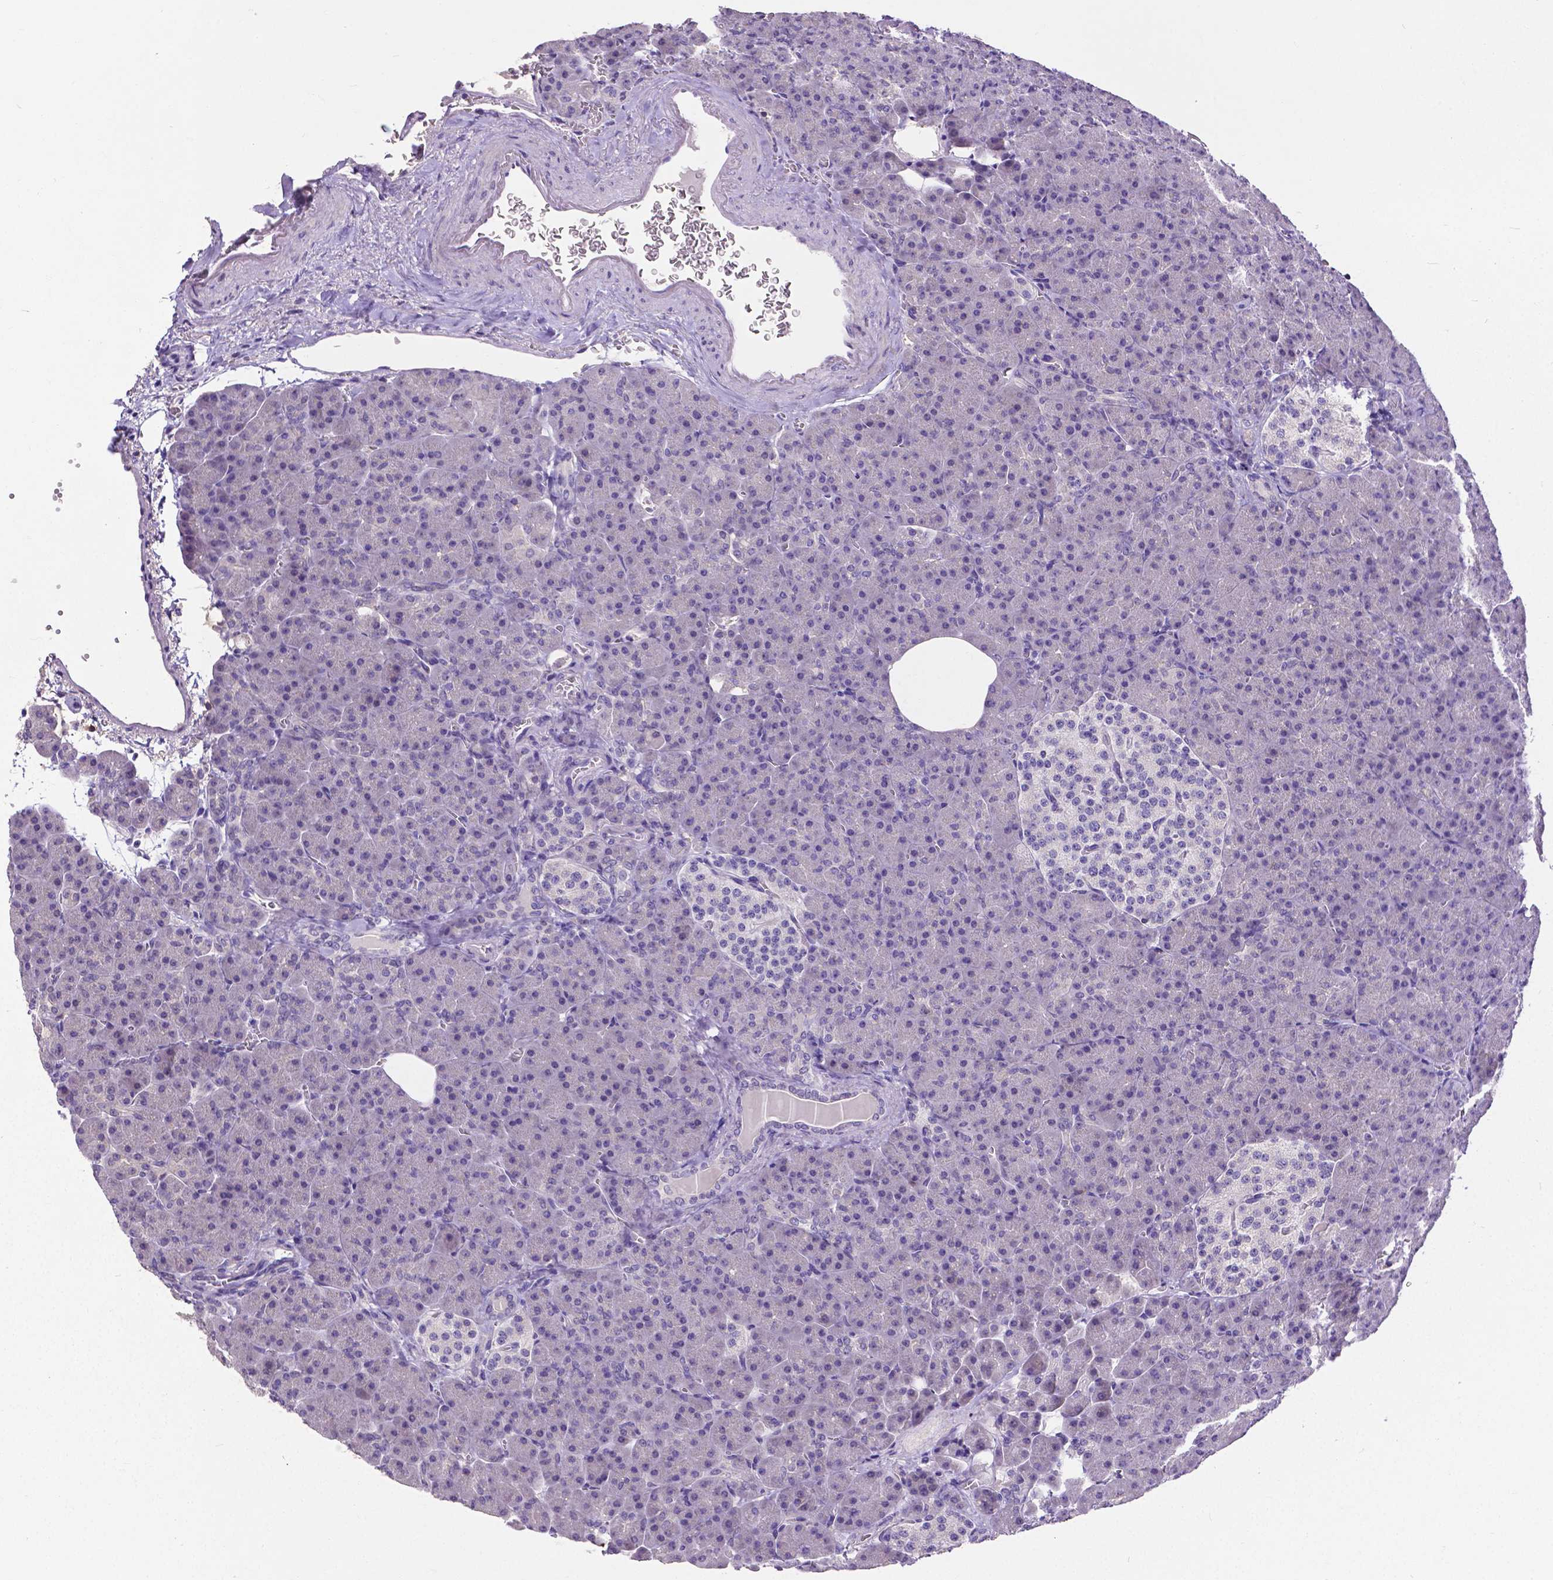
{"staining": {"intensity": "weak", "quantity": "<25%", "location": "cytoplasmic/membranous"}, "tissue": "pancreas", "cell_type": "Exocrine glandular cells", "image_type": "normal", "snomed": [{"axis": "morphology", "description": "Normal tissue, NOS"}, {"axis": "topography", "description": "Pancreas"}], "caption": "High power microscopy image of an immunohistochemistry histopathology image of benign pancreas, revealing no significant staining in exocrine glandular cells.", "gene": "CD4", "patient": {"sex": "female", "age": 74}}